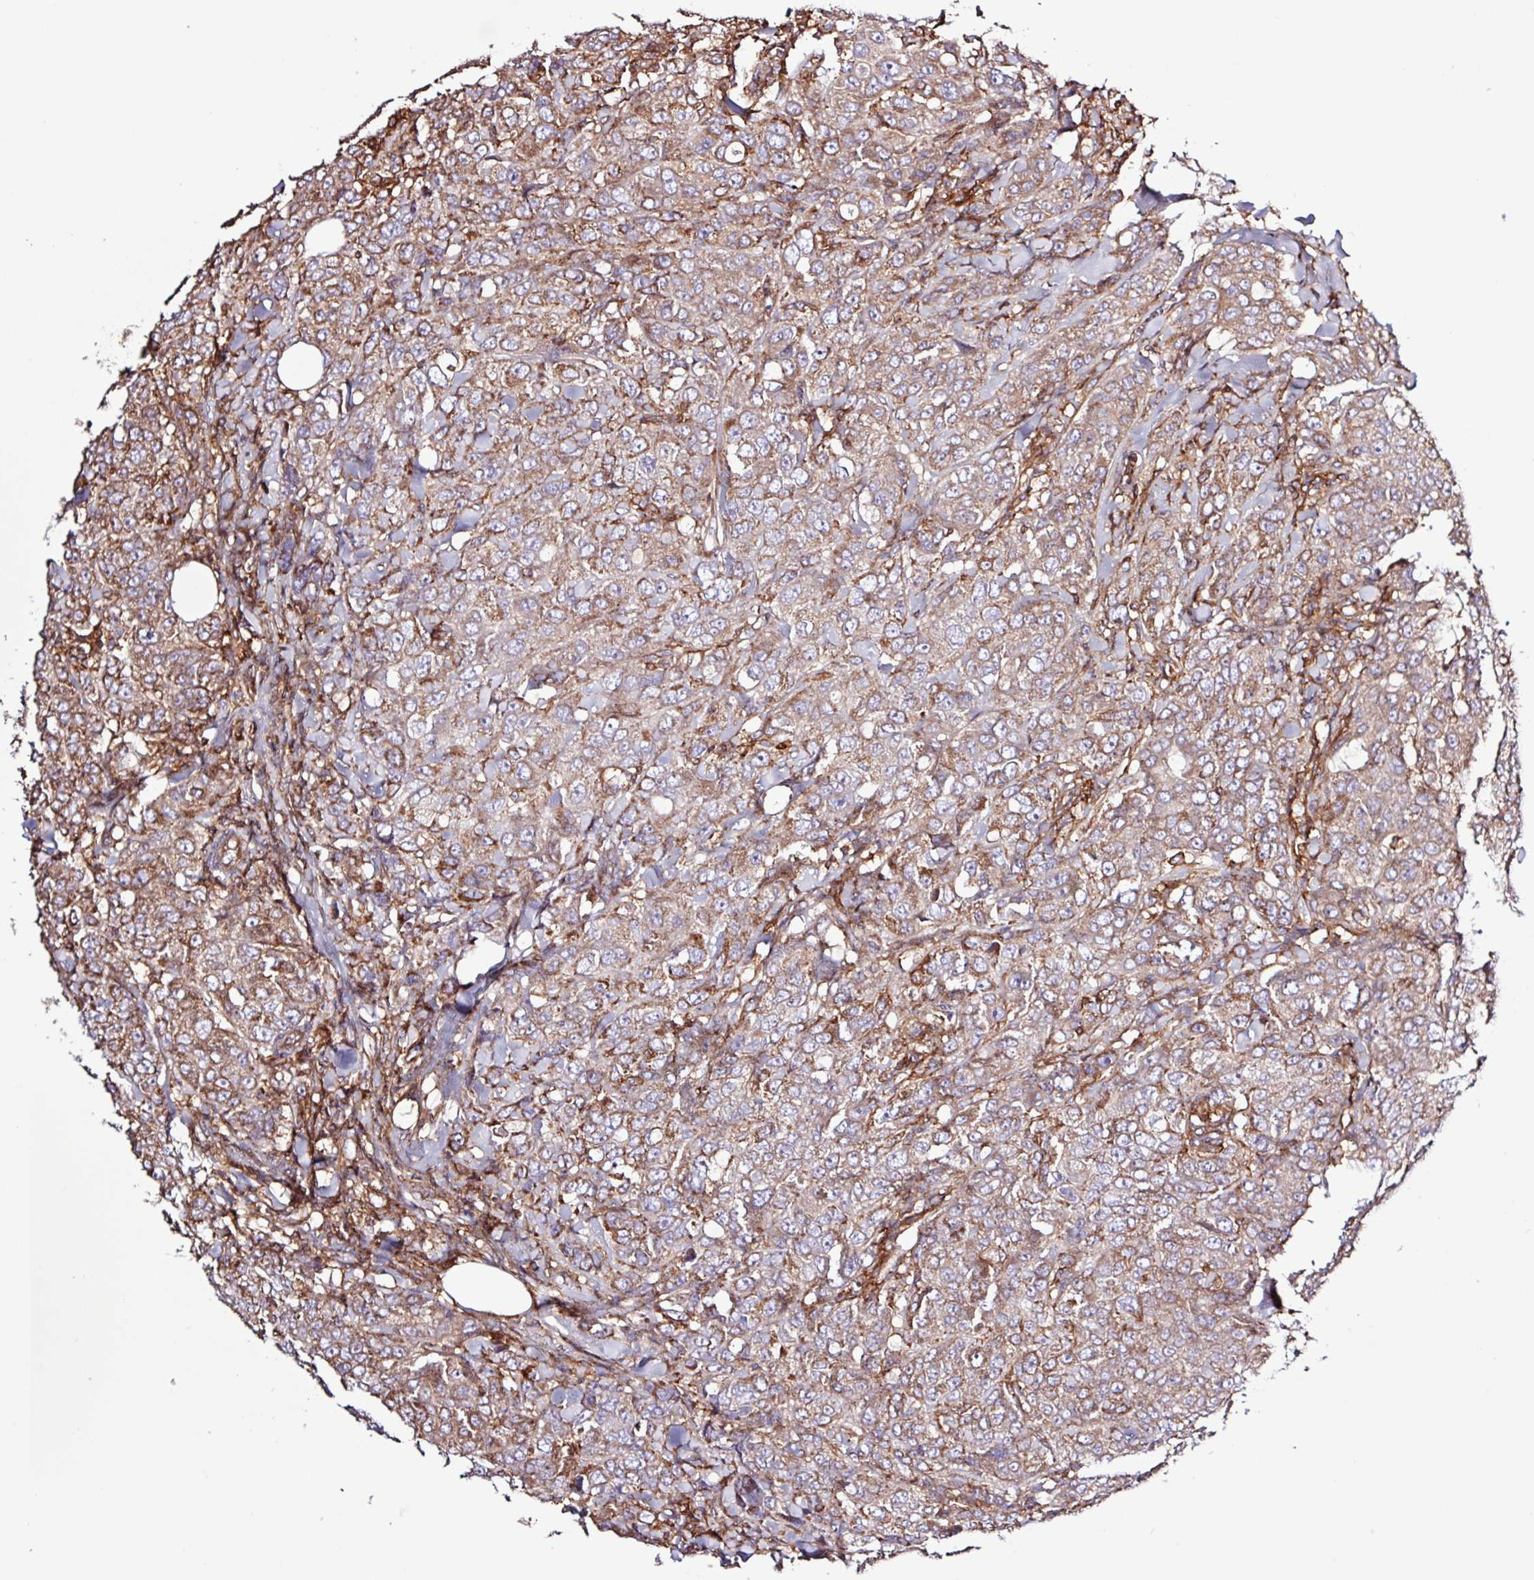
{"staining": {"intensity": "moderate", "quantity": ">75%", "location": "cytoplasmic/membranous"}, "tissue": "breast cancer", "cell_type": "Tumor cells", "image_type": "cancer", "snomed": [{"axis": "morphology", "description": "Duct carcinoma"}, {"axis": "topography", "description": "Breast"}], "caption": "High-magnification brightfield microscopy of invasive ductal carcinoma (breast) stained with DAB (3,3'-diaminobenzidine) (brown) and counterstained with hematoxylin (blue). tumor cells exhibit moderate cytoplasmic/membranous expression is seen in about>75% of cells.", "gene": "ACTR3", "patient": {"sex": "female", "age": 43}}